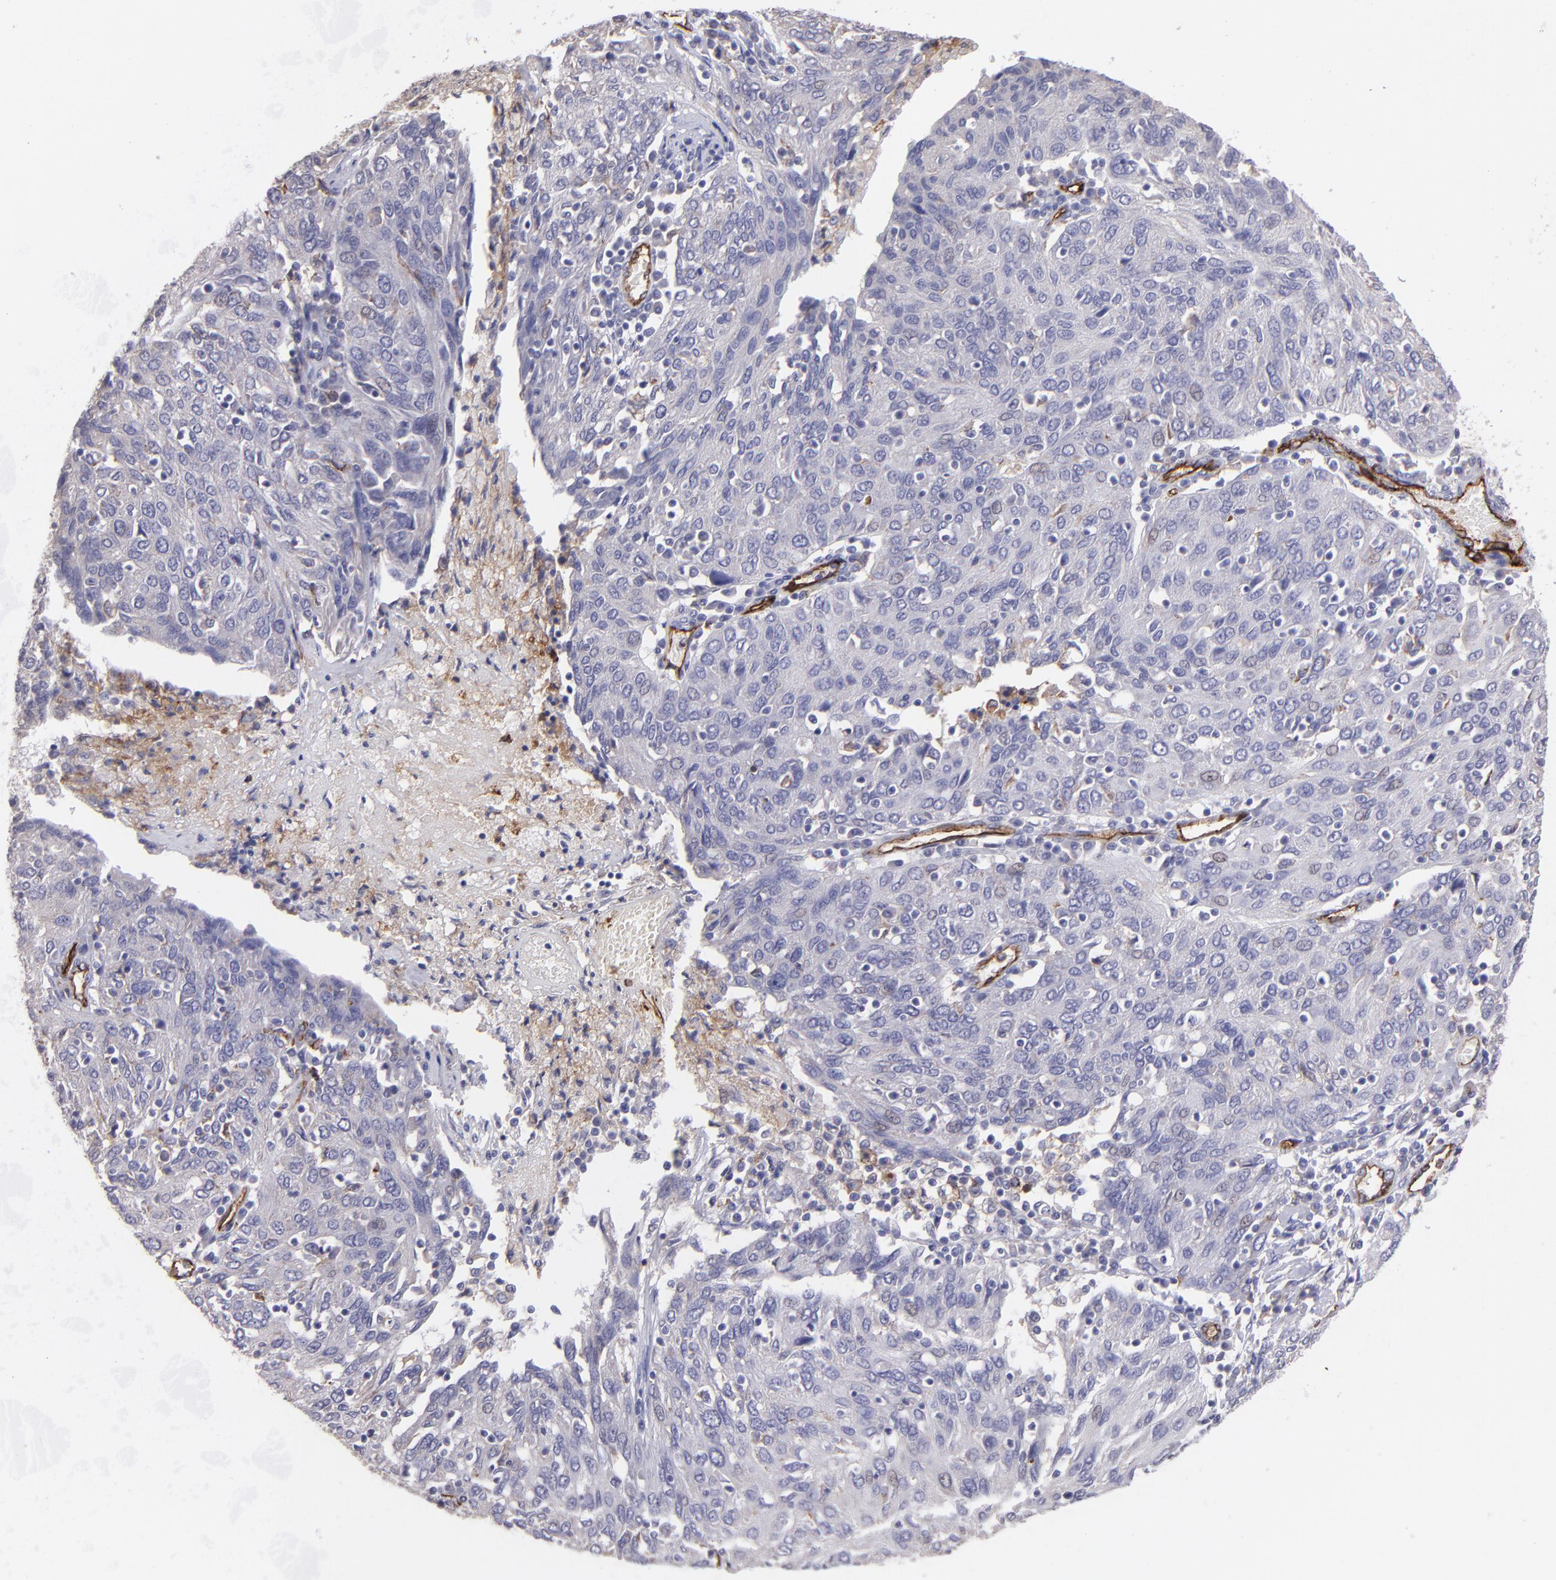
{"staining": {"intensity": "negative", "quantity": "none", "location": "none"}, "tissue": "ovarian cancer", "cell_type": "Tumor cells", "image_type": "cancer", "snomed": [{"axis": "morphology", "description": "Carcinoma, endometroid"}, {"axis": "topography", "description": "Ovary"}], "caption": "The micrograph exhibits no staining of tumor cells in endometroid carcinoma (ovarian). Nuclei are stained in blue.", "gene": "DYSF", "patient": {"sex": "female", "age": 50}}